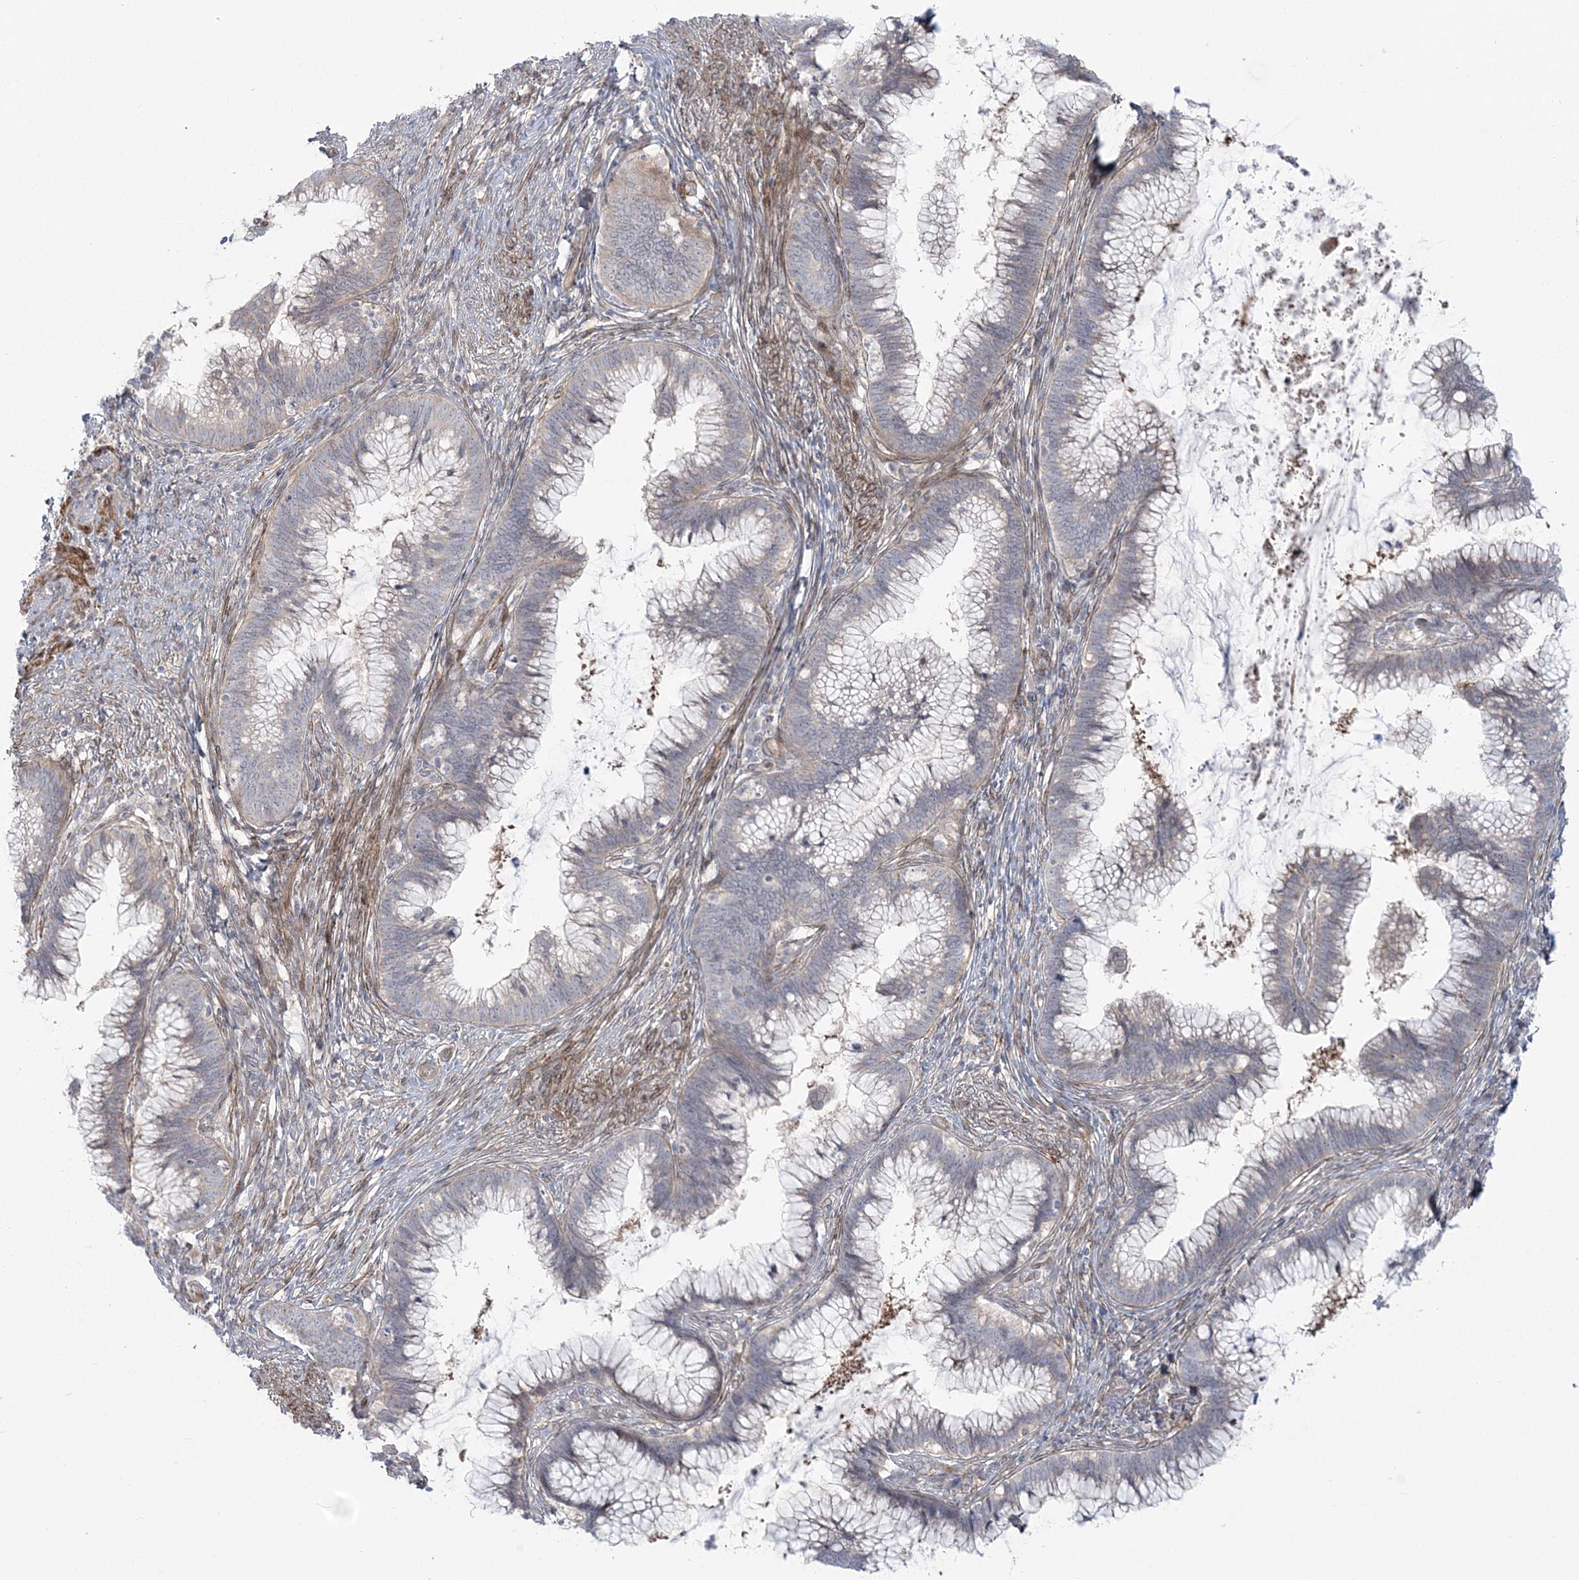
{"staining": {"intensity": "negative", "quantity": "none", "location": "none"}, "tissue": "cervical cancer", "cell_type": "Tumor cells", "image_type": "cancer", "snomed": [{"axis": "morphology", "description": "Adenocarcinoma, NOS"}, {"axis": "topography", "description": "Cervix"}], "caption": "Cervical cancer was stained to show a protein in brown. There is no significant expression in tumor cells.", "gene": "NUDT9", "patient": {"sex": "female", "age": 36}}